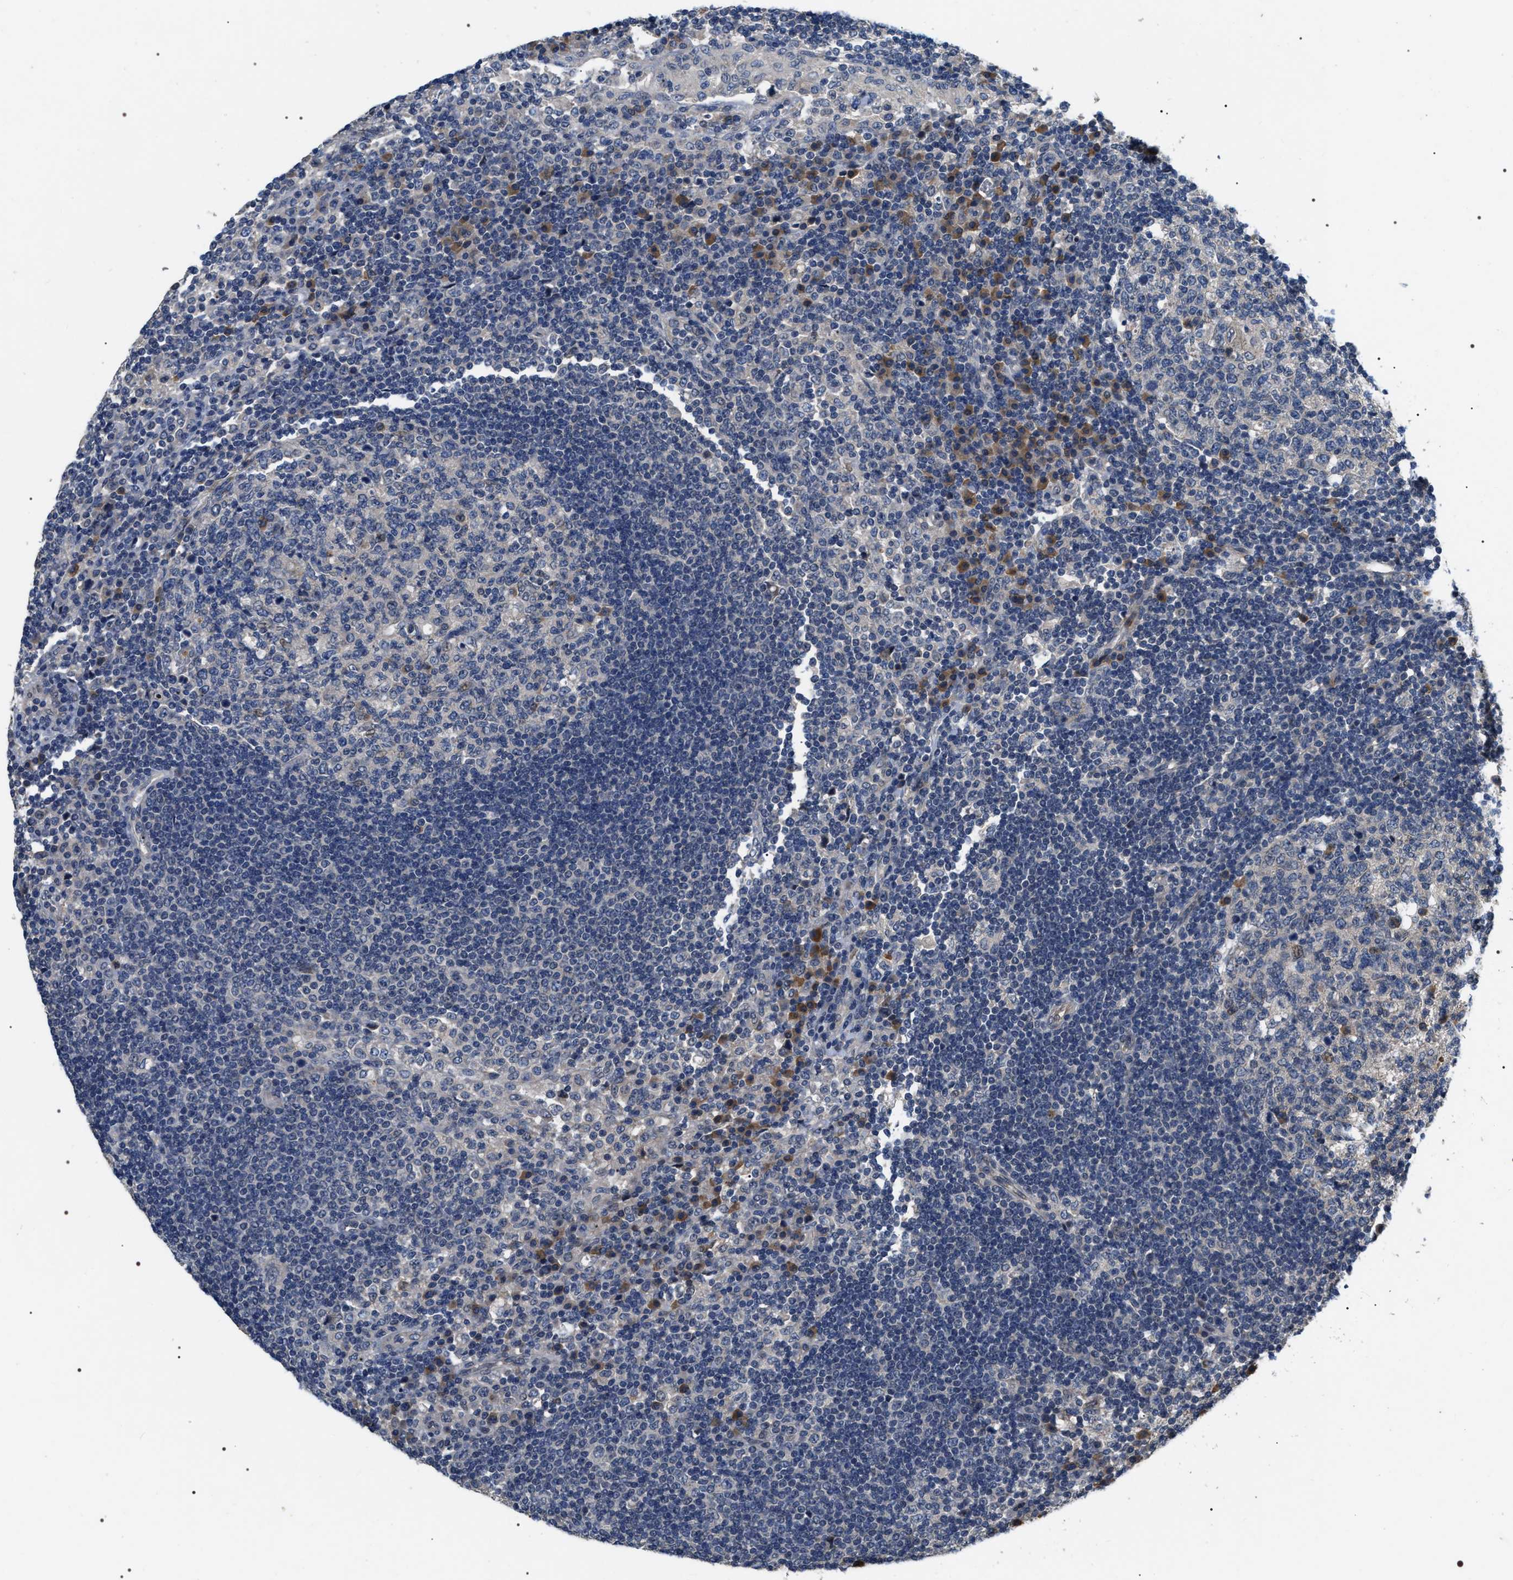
{"staining": {"intensity": "weak", "quantity": "<25%", "location": "nuclear"}, "tissue": "lymph node", "cell_type": "Germinal center cells", "image_type": "normal", "snomed": [{"axis": "morphology", "description": "Normal tissue, NOS"}, {"axis": "topography", "description": "Lymph node"}], "caption": "High magnification brightfield microscopy of unremarkable lymph node stained with DAB (brown) and counterstained with hematoxylin (blue): germinal center cells show no significant staining.", "gene": "IFT81", "patient": {"sex": "female", "age": 53}}